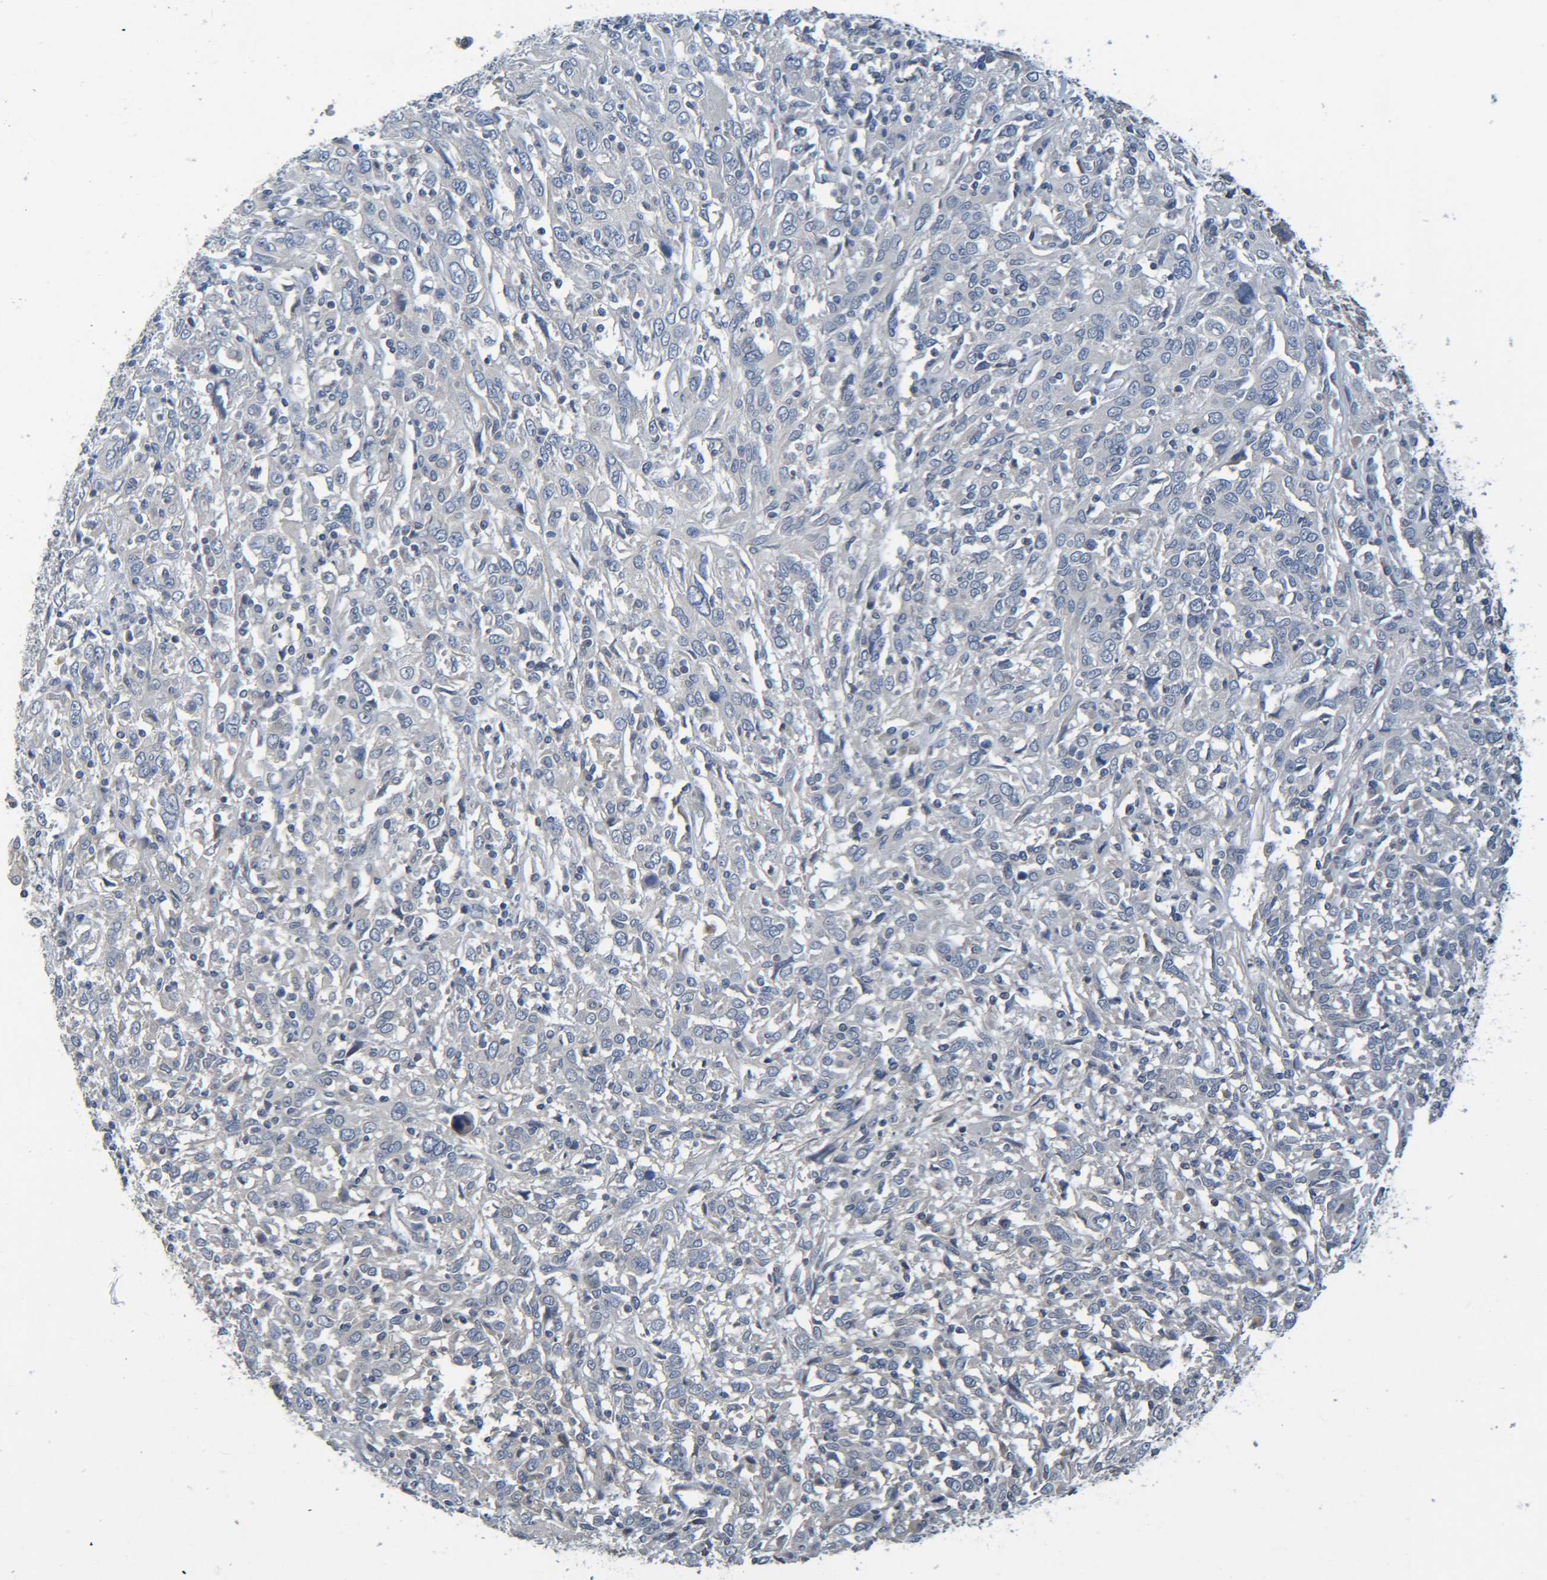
{"staining": {"intensity": "negative", "quantity": "none", "location": "none"}, "tissue": "cervical cancer", "cell_type": "Tumor cells", "image_type": "cancer", "snomed": [{"axis": "morphology", "description": "Squamous cell carcinoma, NOS"}, {"axis": "topography", "description": "Cervix"}], "caption": "There is no significant staining in tumor cells of cervical squamous cell carcinoma.", "gene": "CYP4F2", "patient": {"sex": "female", "age": 46}}